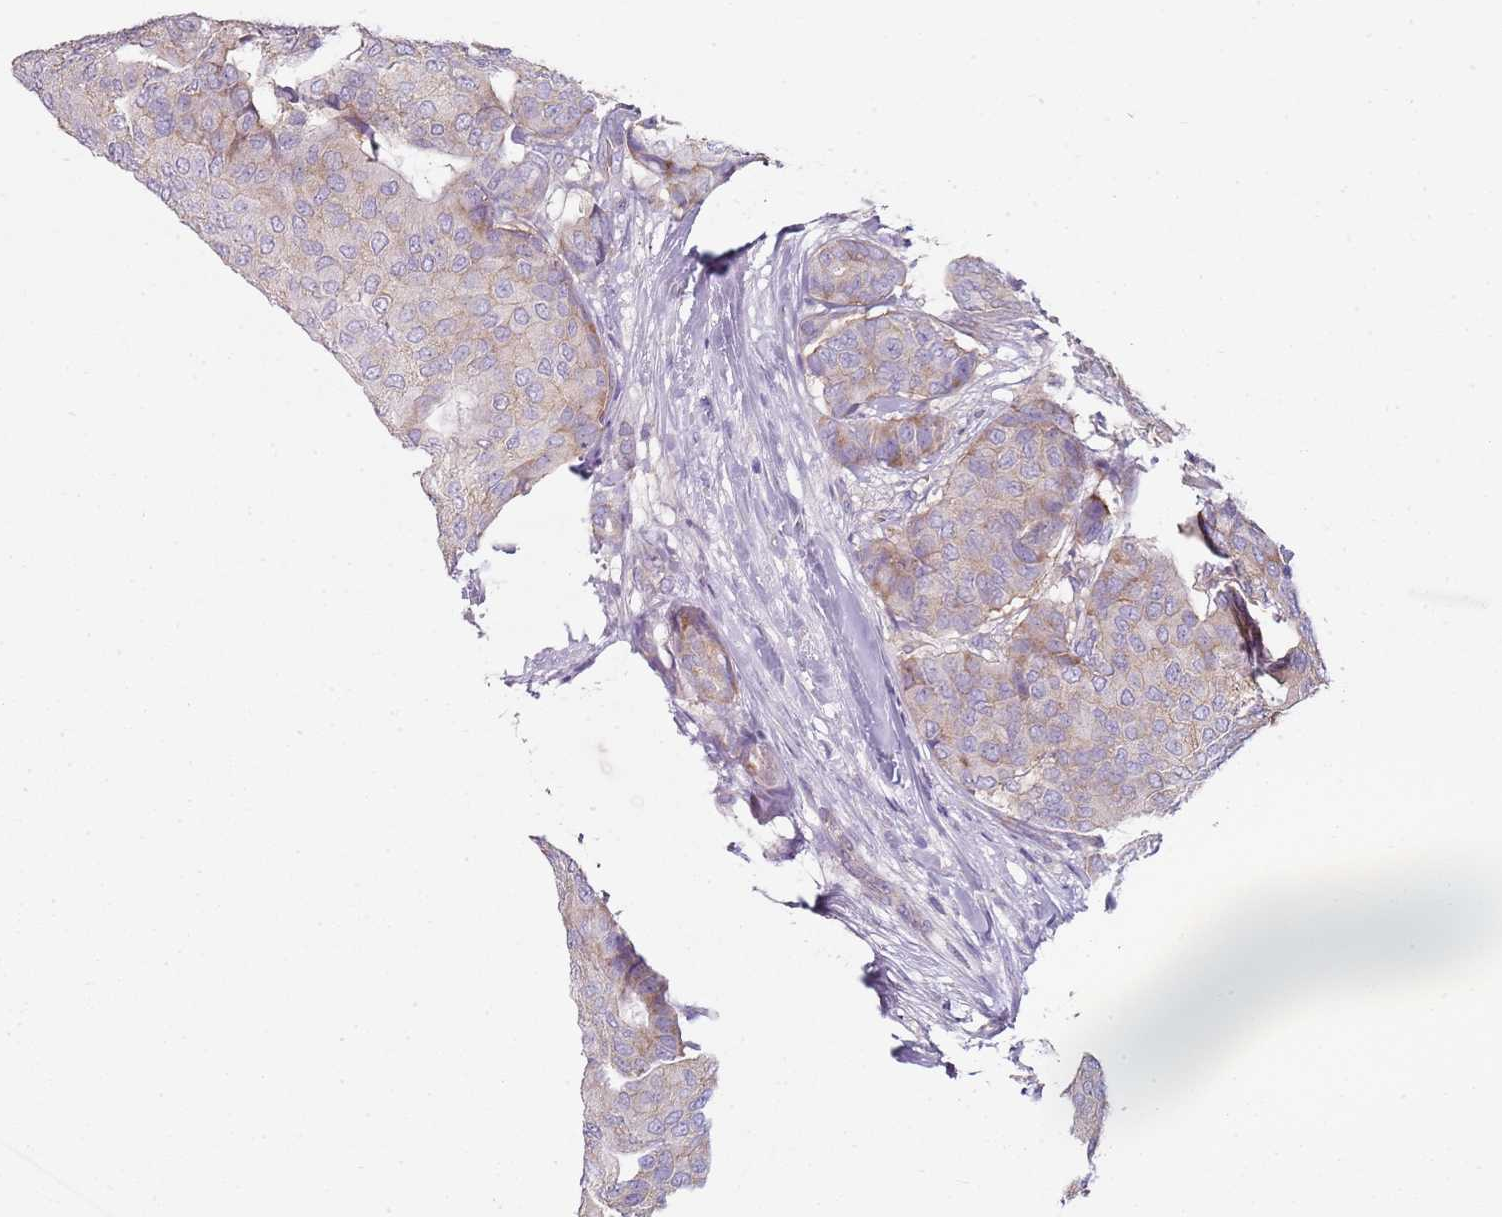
{"staining": {"intensity": "weak", "quantity": "<25%", "location": "cytoplasmic/membranous"}, "tissue": "breast cancer", "cell_type": "Tumor cells", "image_type": "cancer", "snomed": [{"axis": "morphology", "description": "Duct carcinoma"}, {"axis": "topography", "description": "Breast"}], "caption": "IHC image of breast cancer stained for a protein (brown), which shows no staining in tumor cells.", "gene": "SLC26A6", "patient": {"sex": "female", "age": 75}}